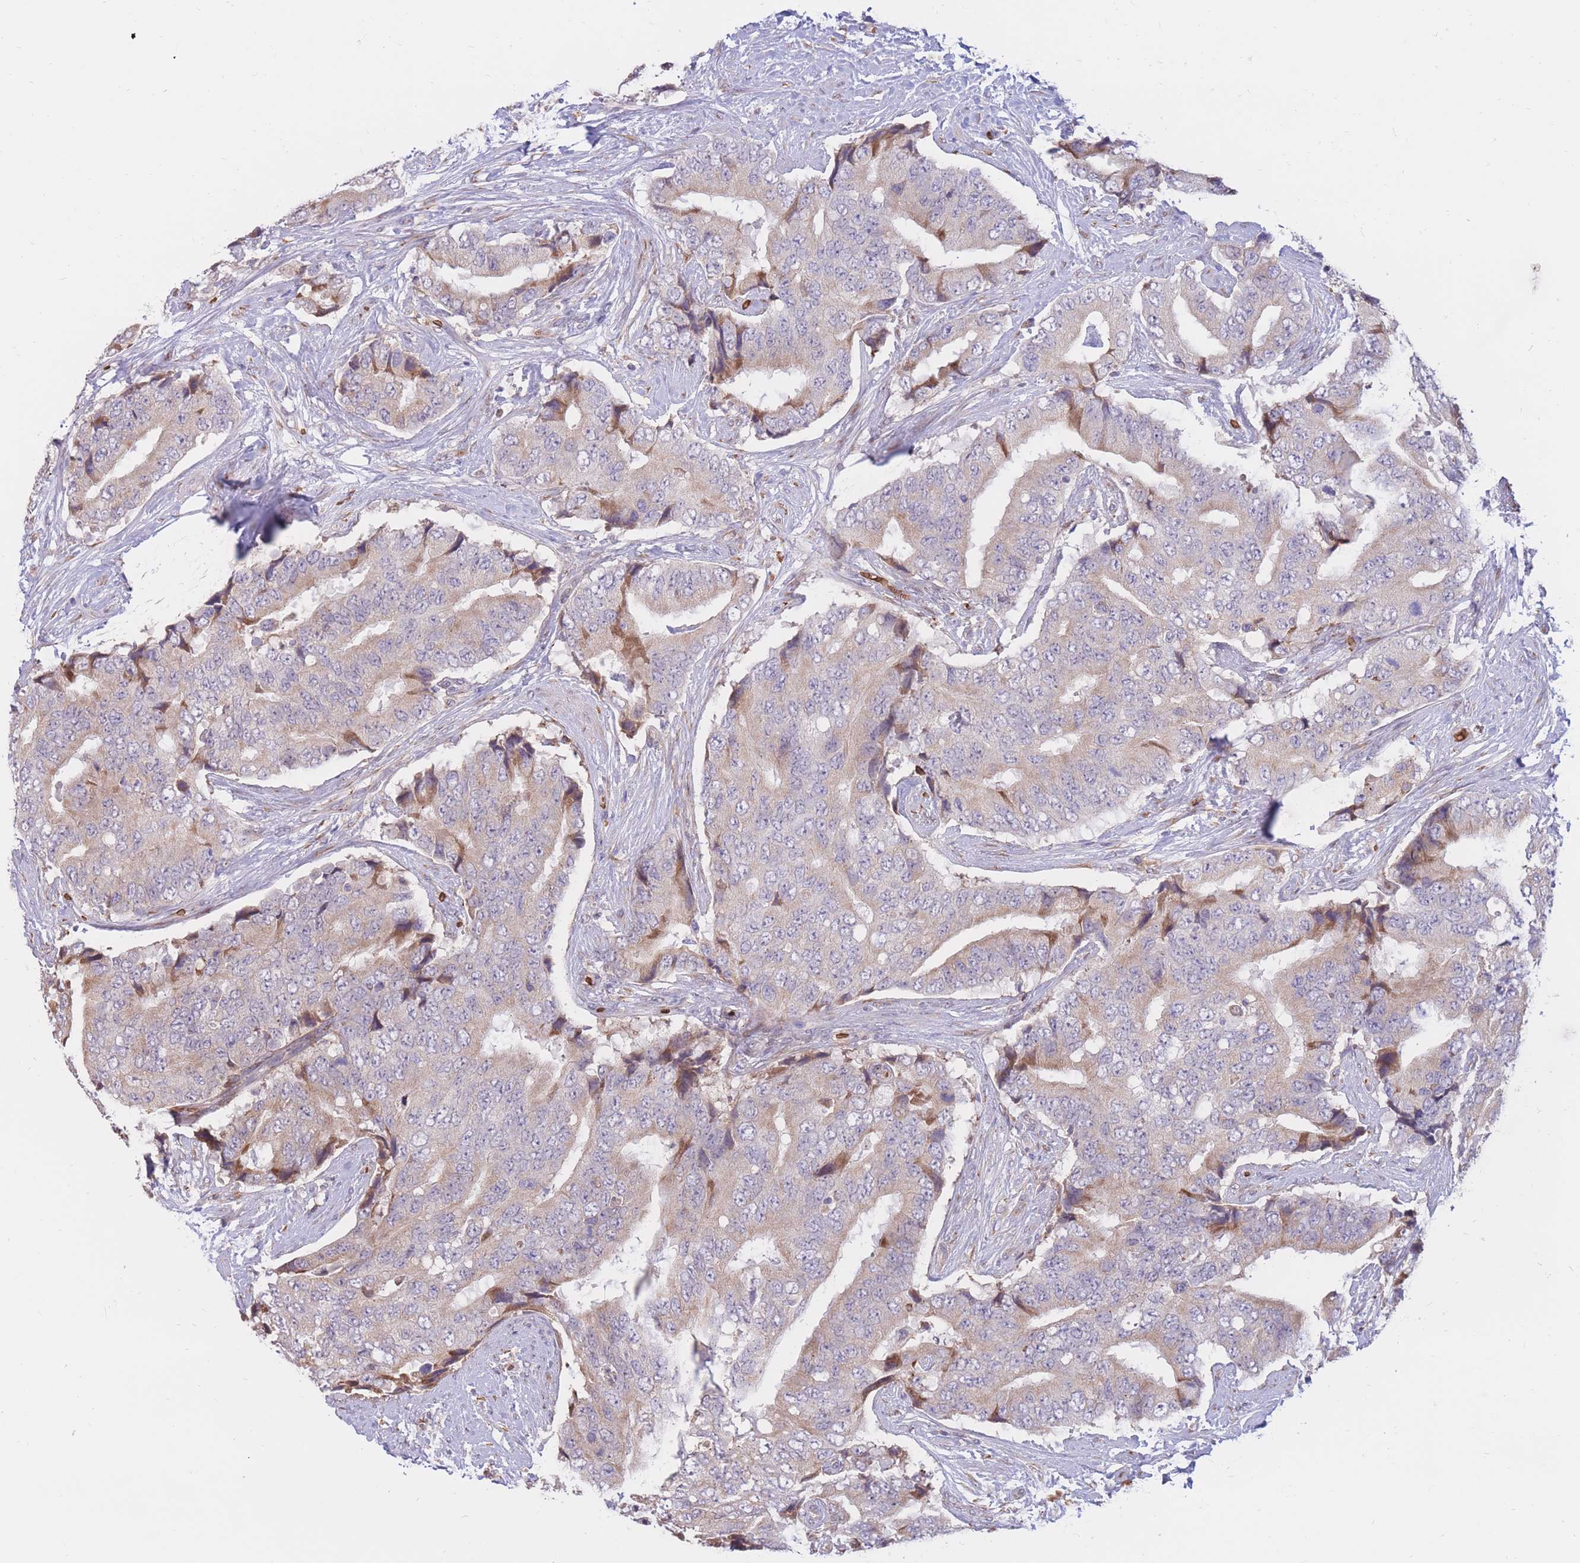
{"staining": {"intensity": "weak", "quantity": "25%-75%", "location": "cytoplasmic/membranous"}, "tissue": "prostate cancer", "cell_type": "Tumor cells", "image_type": "cancer", "snomed": [{"axis": "morphology", "description": "Adenocarcinoma, High grade"}, {"axis": "topography", "description": "Prostate"}], "caption": "Immunohistochemistry (IHC) photomicrograph of human high-grade adenocarcinoma (prostate) stained for a protein (brown), which demonstrates low levels of weak cytoplasmic/membranous staining in about 25%-75% of tumor cells.", "gene": "ATP10D", "patient": {"sex": "male", "age": 70}}